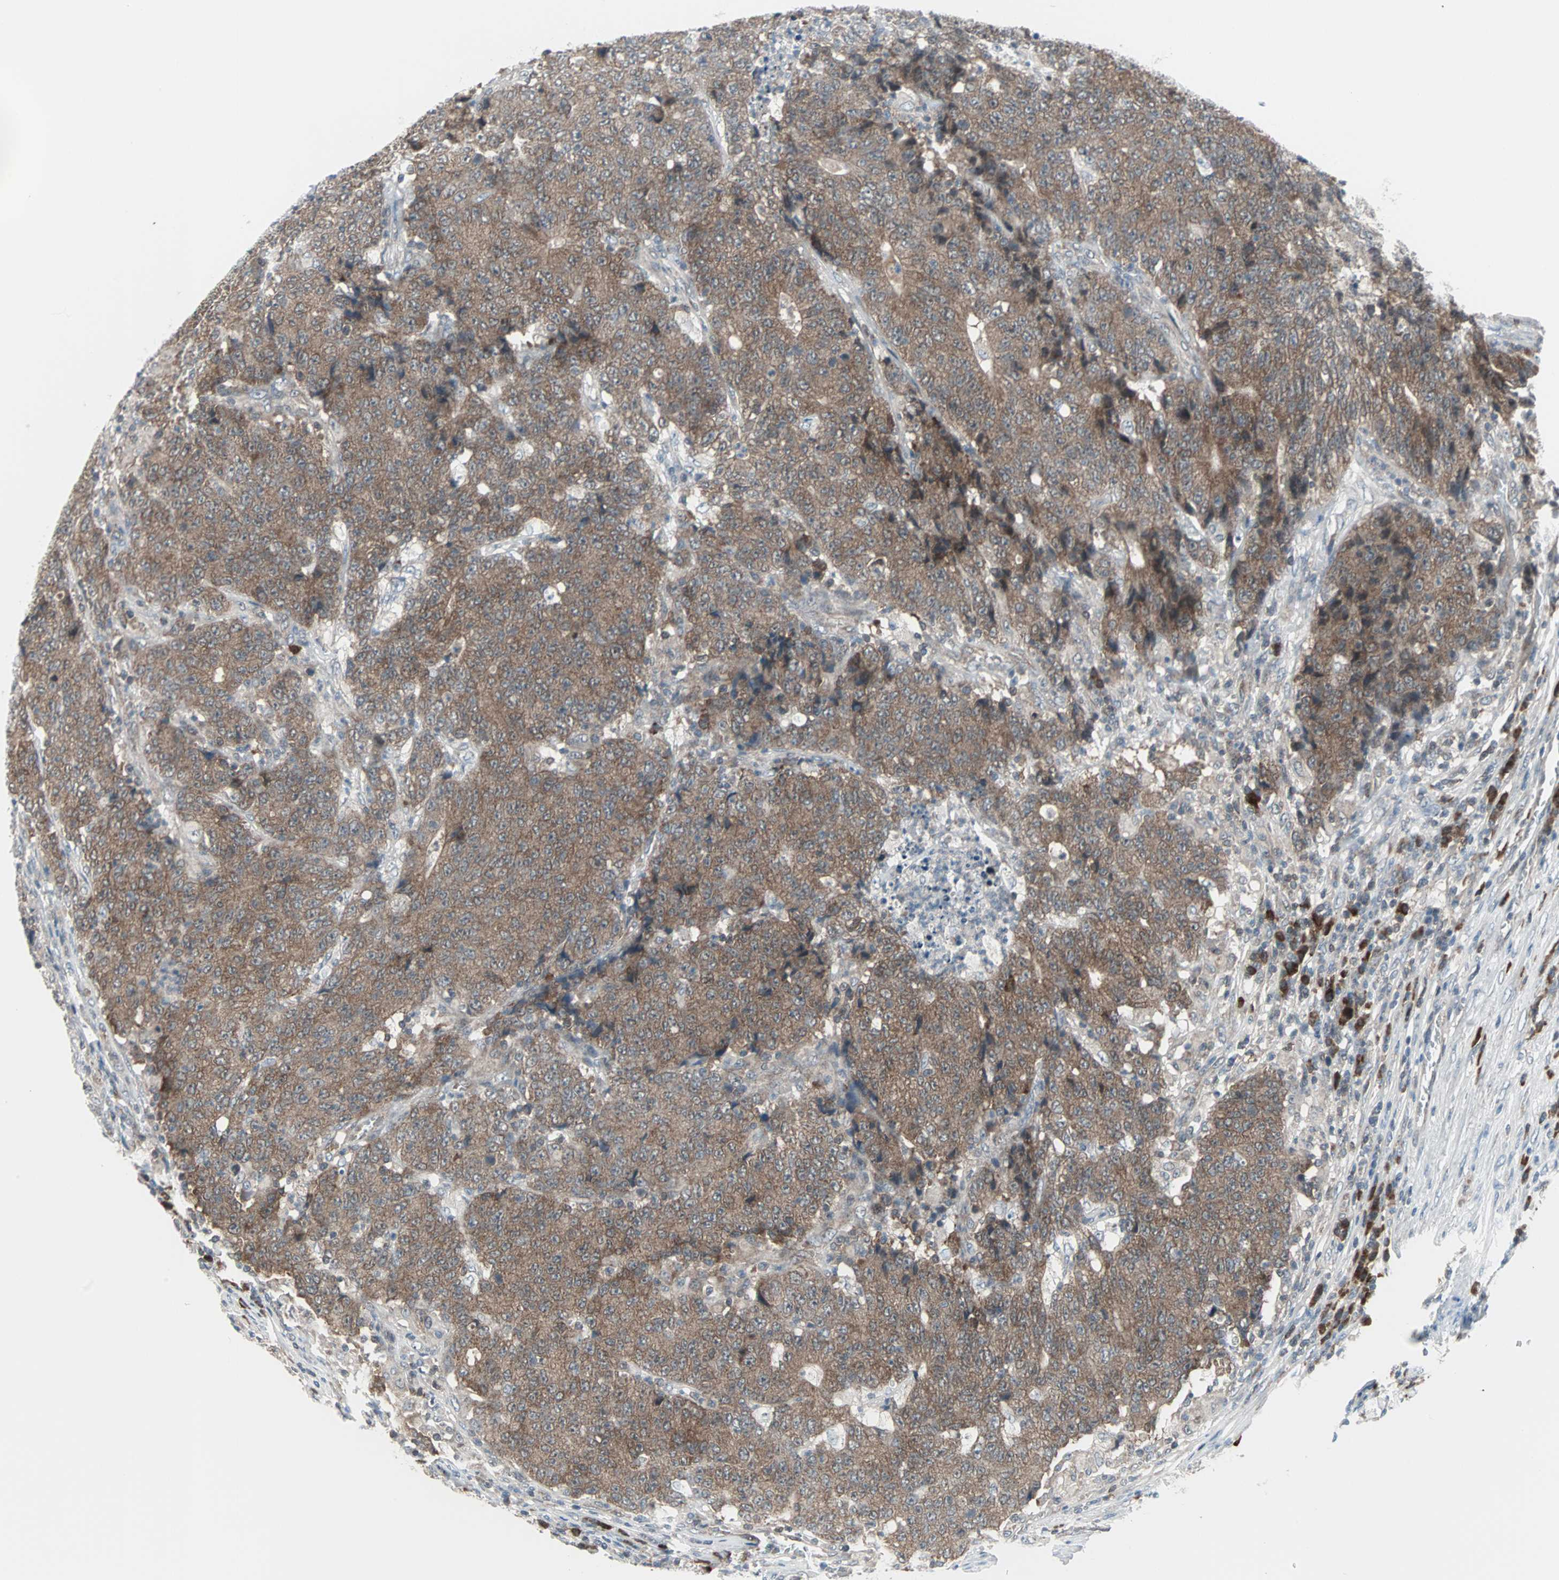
{"staining": {"intensity": "moderate", "quantity": ">75%", "location": "cytoplasmic/membranous"}, "tissue": "colorectal cancer", "cell_type": "Tumor cells", "image_type": "cancer", "snomed": [{"axis": "morphology", "description": "Normal tissue, NOS"}, {"axis": "morphology", "description": "Adenocarcinoma, NOS"}, {"axis": "topography", "description": "Colon"}], "caption": "Immunohistochemistry (IHC) micrograph of human colorectal cancer stained for a protein (brown), which demonstrates medium levels of moderate cytoplasmic/membranous staining in about >75% of tumor cells.", "gene": "CASP3", "patient": {"sex": "female", "age": 75}}